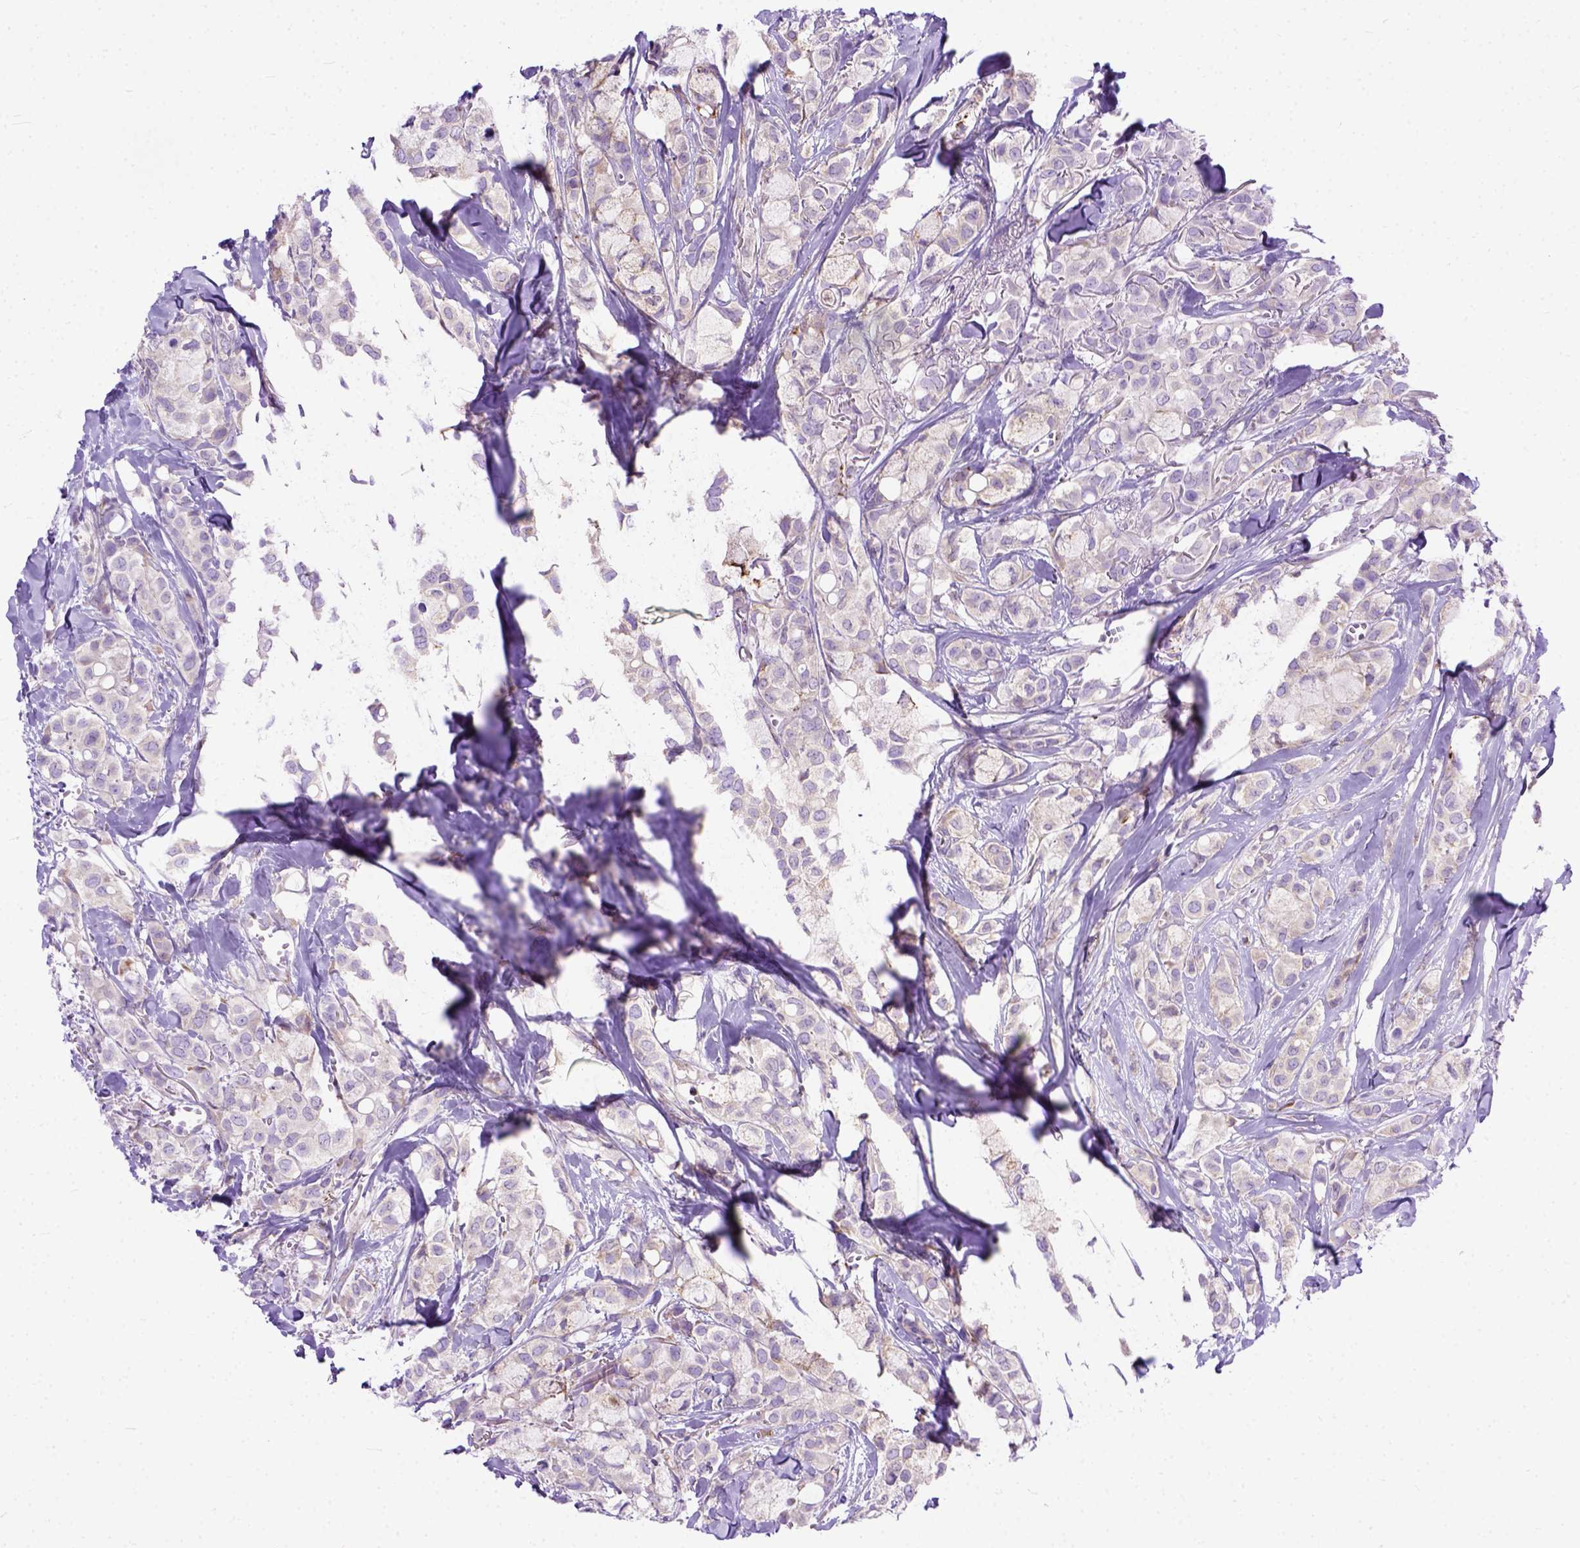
{"staining": {"intensity": "weak", "quantity": "<25%", "location": "cytoplasmic/membranous"}, "tissue": "breast cancer", "cell_type": "Tumor cells", "image_type": "cancer", "snomed": [{"axis": "morphology", "description": "Duct carcinoma"}, {"axis": "topography", "description": "Breast"}], "caption": "Protein analysis of intraductal carcinoma (breast) exhibits no significant staining in tumor cells. Brightfield microscopy of IHC stained with DAB (3,3'-diaminobenzidine) (brown) and hematoxylin (blue), captured at high magnification.", "gene": "PLK4", "patient": {"sex": "female", "age": 85}}